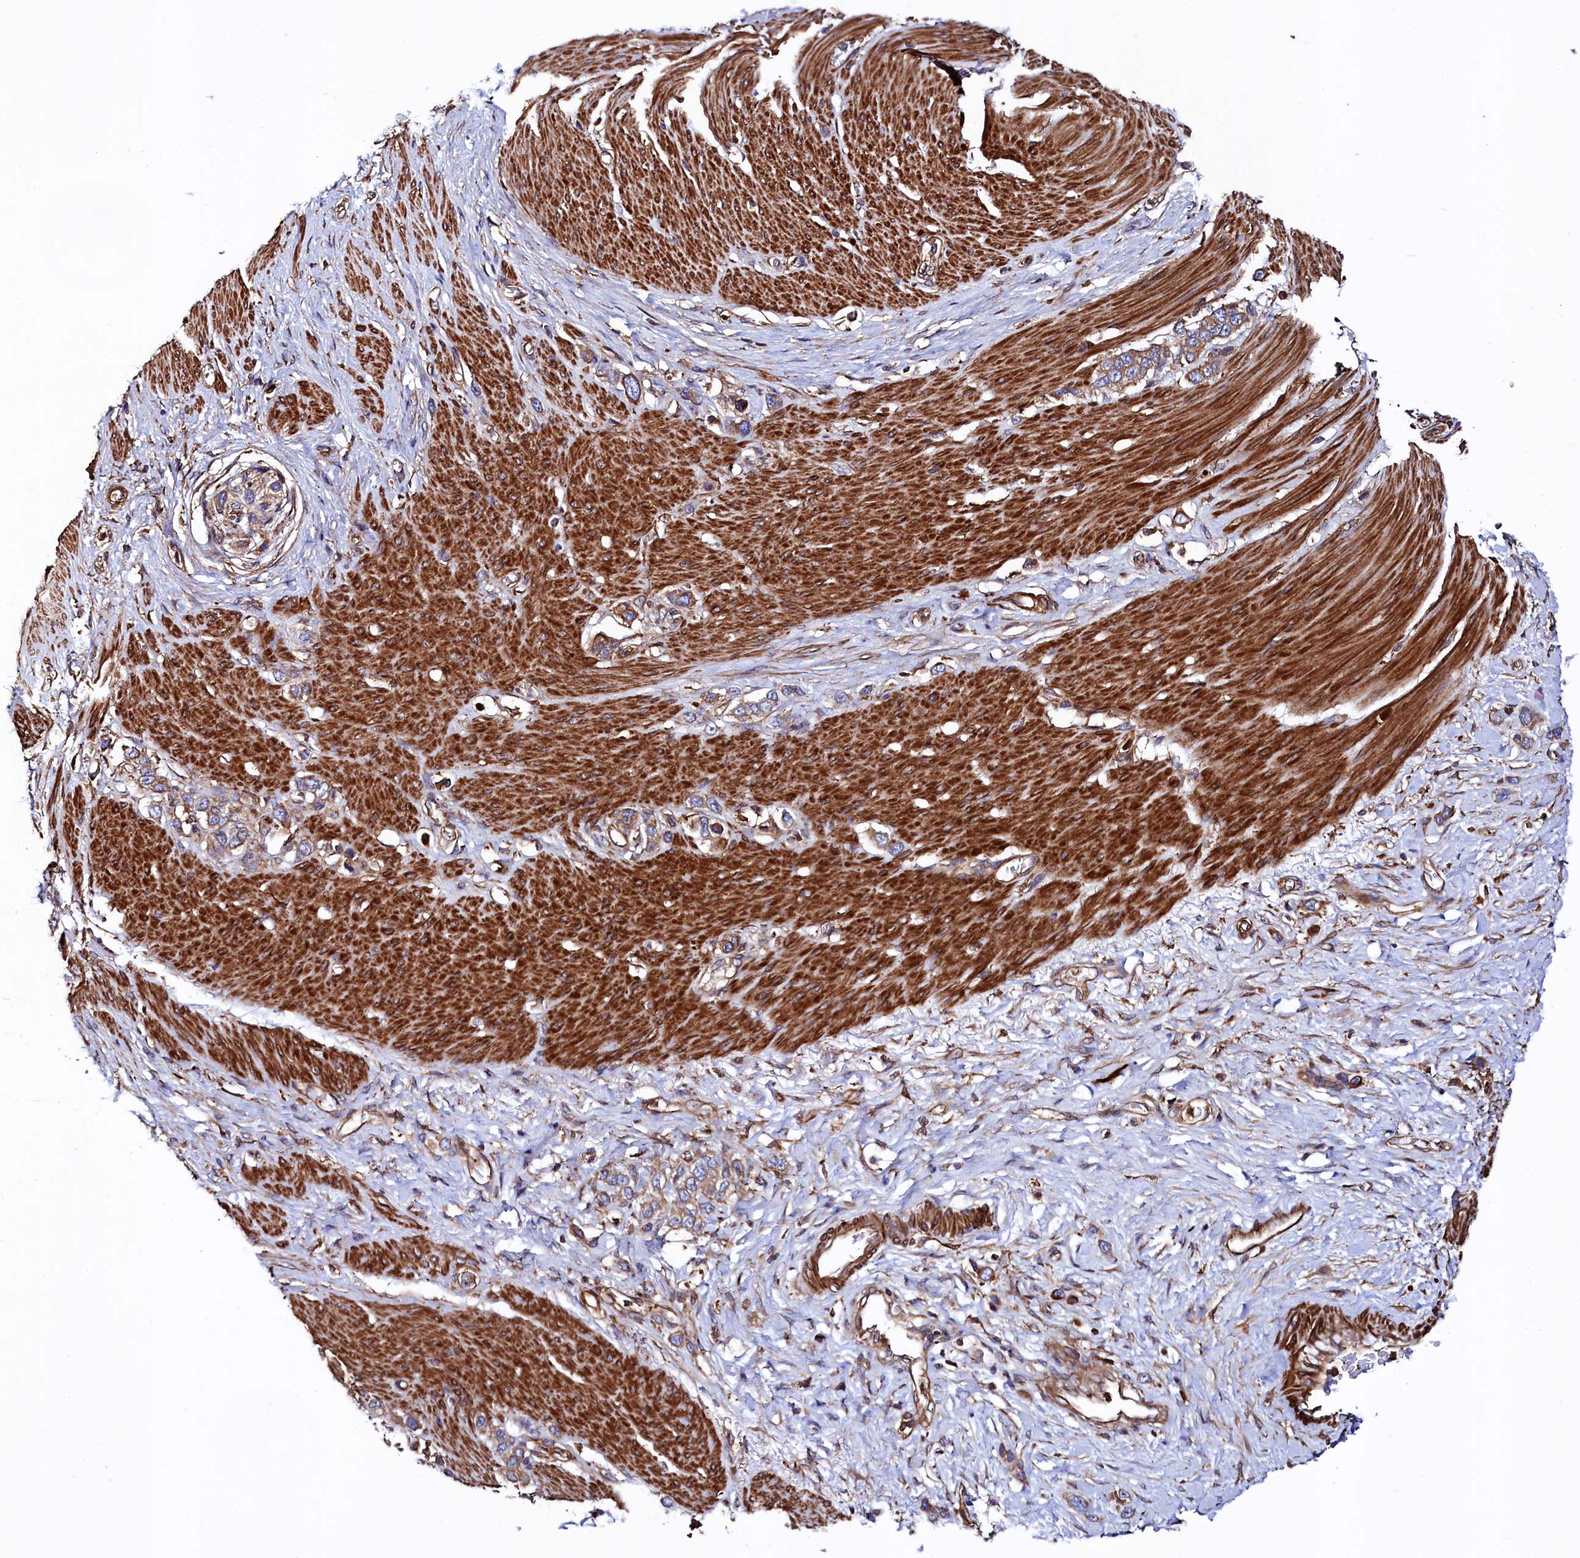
{"staining": {"intensity": "moderate", "quantity": ">75%", "location": "cytoplasmic/membranous"}, "tissue": "stomach cancer", "cell_type": "Tumor cells", "image_type": "cancer", "snomed": [{"axis": "morphology", "description": "Adenocarcinoma, NOS"}, {"axis": "morphology", "description": "Adenocarcinoma, High grade"}, {"axis": "topography", "description": "Stomach, upper"}, {"axis": "topography", "description": "Stomach, lower"}], "caption": "A histopathology image of stomach cancer stained for a protein demonstrates moderate cytoplasmic/membranous brown staining in tumor cells.", "gene": "STAMBPL1", "patient": {"sex": "female", "age": 65}}